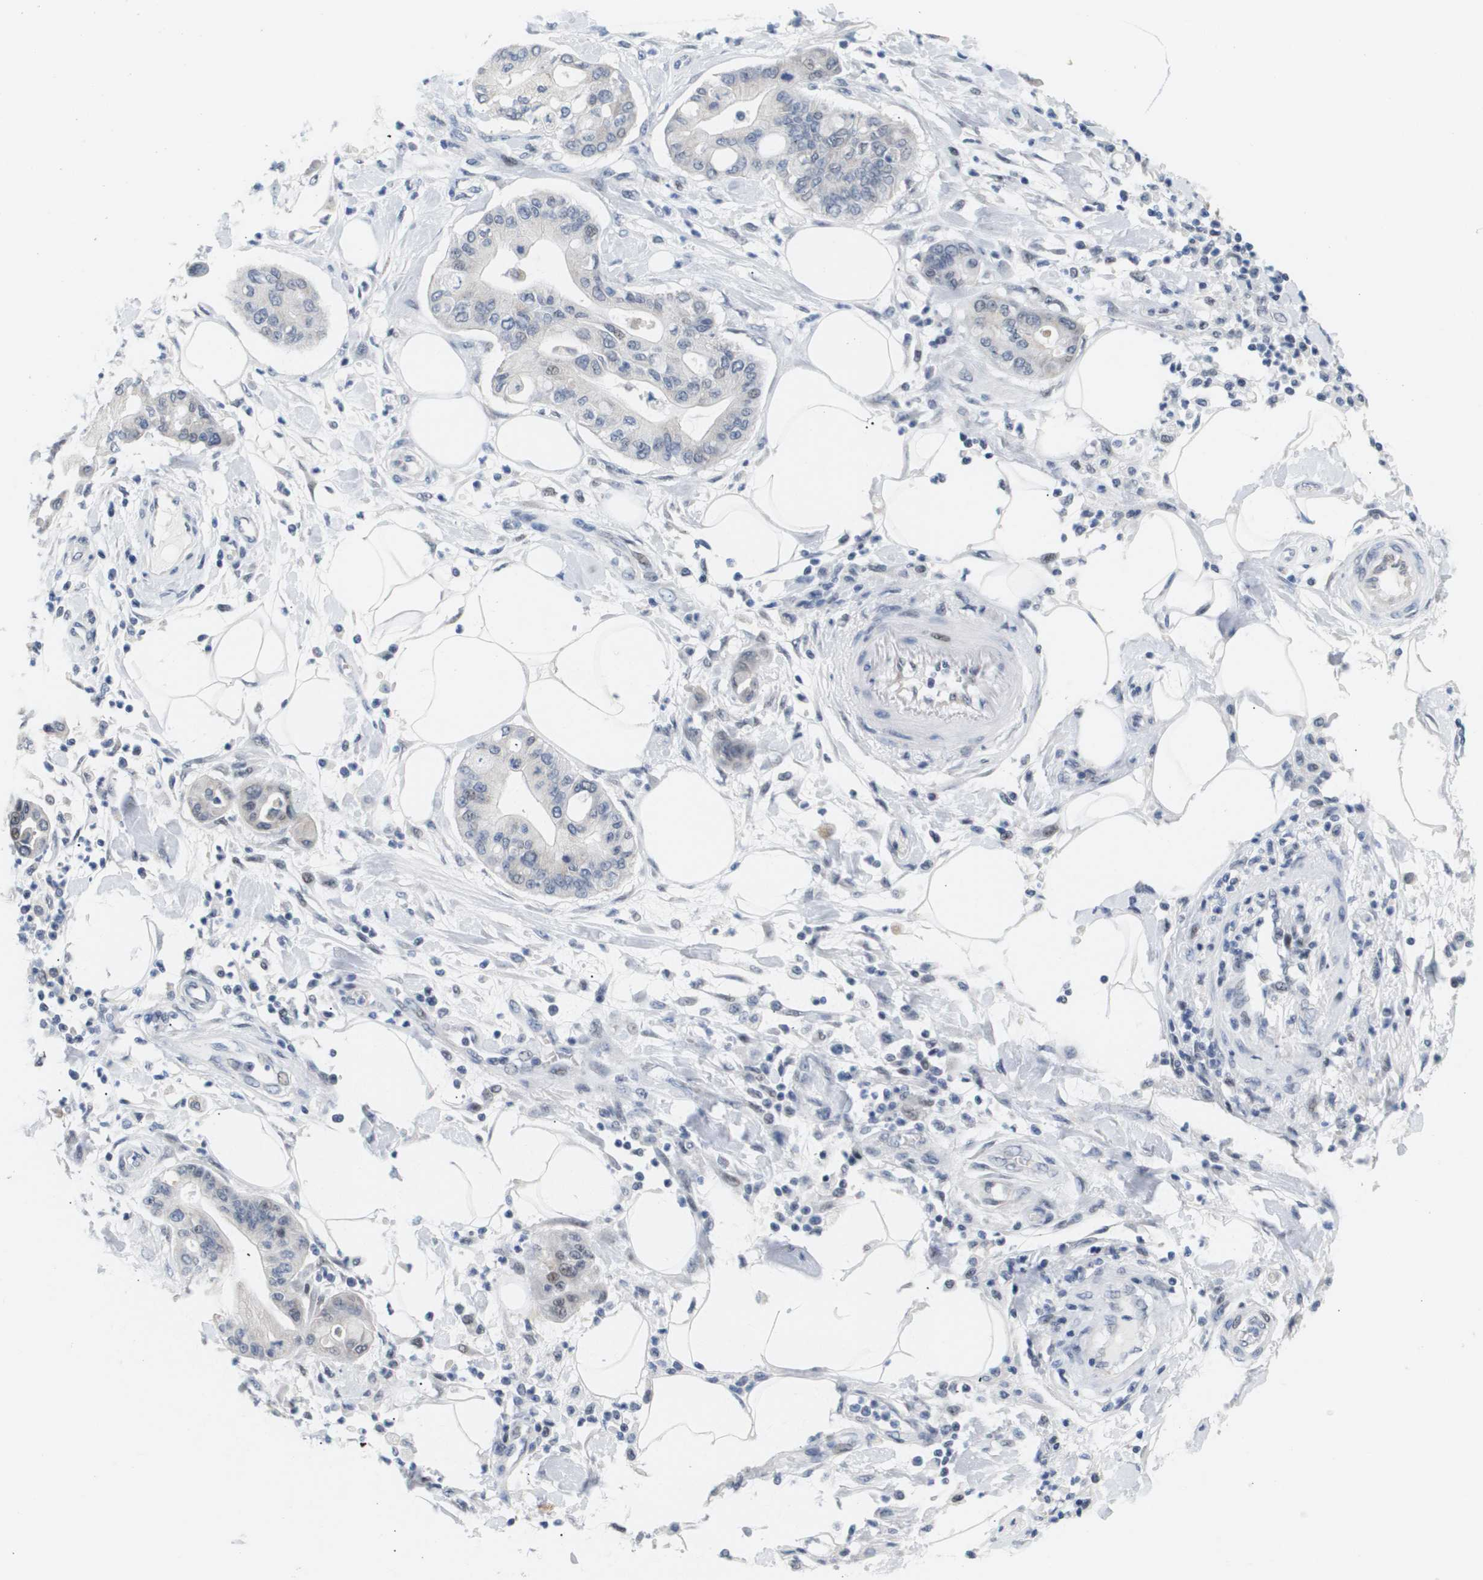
{"staining": {"intensity": "negative", "quantity": "none", "location": "none"}, "tissue": "pancreatic cancer", "cell_type": "Tumor cells", "image_type": "cancer", "snomed": [{"axis": "morphology", "description": "Adenocarcinoma, NOS"}, {"axis": "morphology", "description": "Adenocarcinoma, metastatic, NOS"}, {"axis": "topography", "description": "Lymph node"}, {"axis": "topography", "description": "Pancreas"}, {"axis": "topography", "description": "Duodenum"}], "caption": "High power microscopy photomicrograph of an immunohistochemistry image of pancreatic metastatic adenocarcinoma, revealing no significant expression in tumor cells.", "gene": "PPARD", "patient": {"sex": "female", "age": 64}}